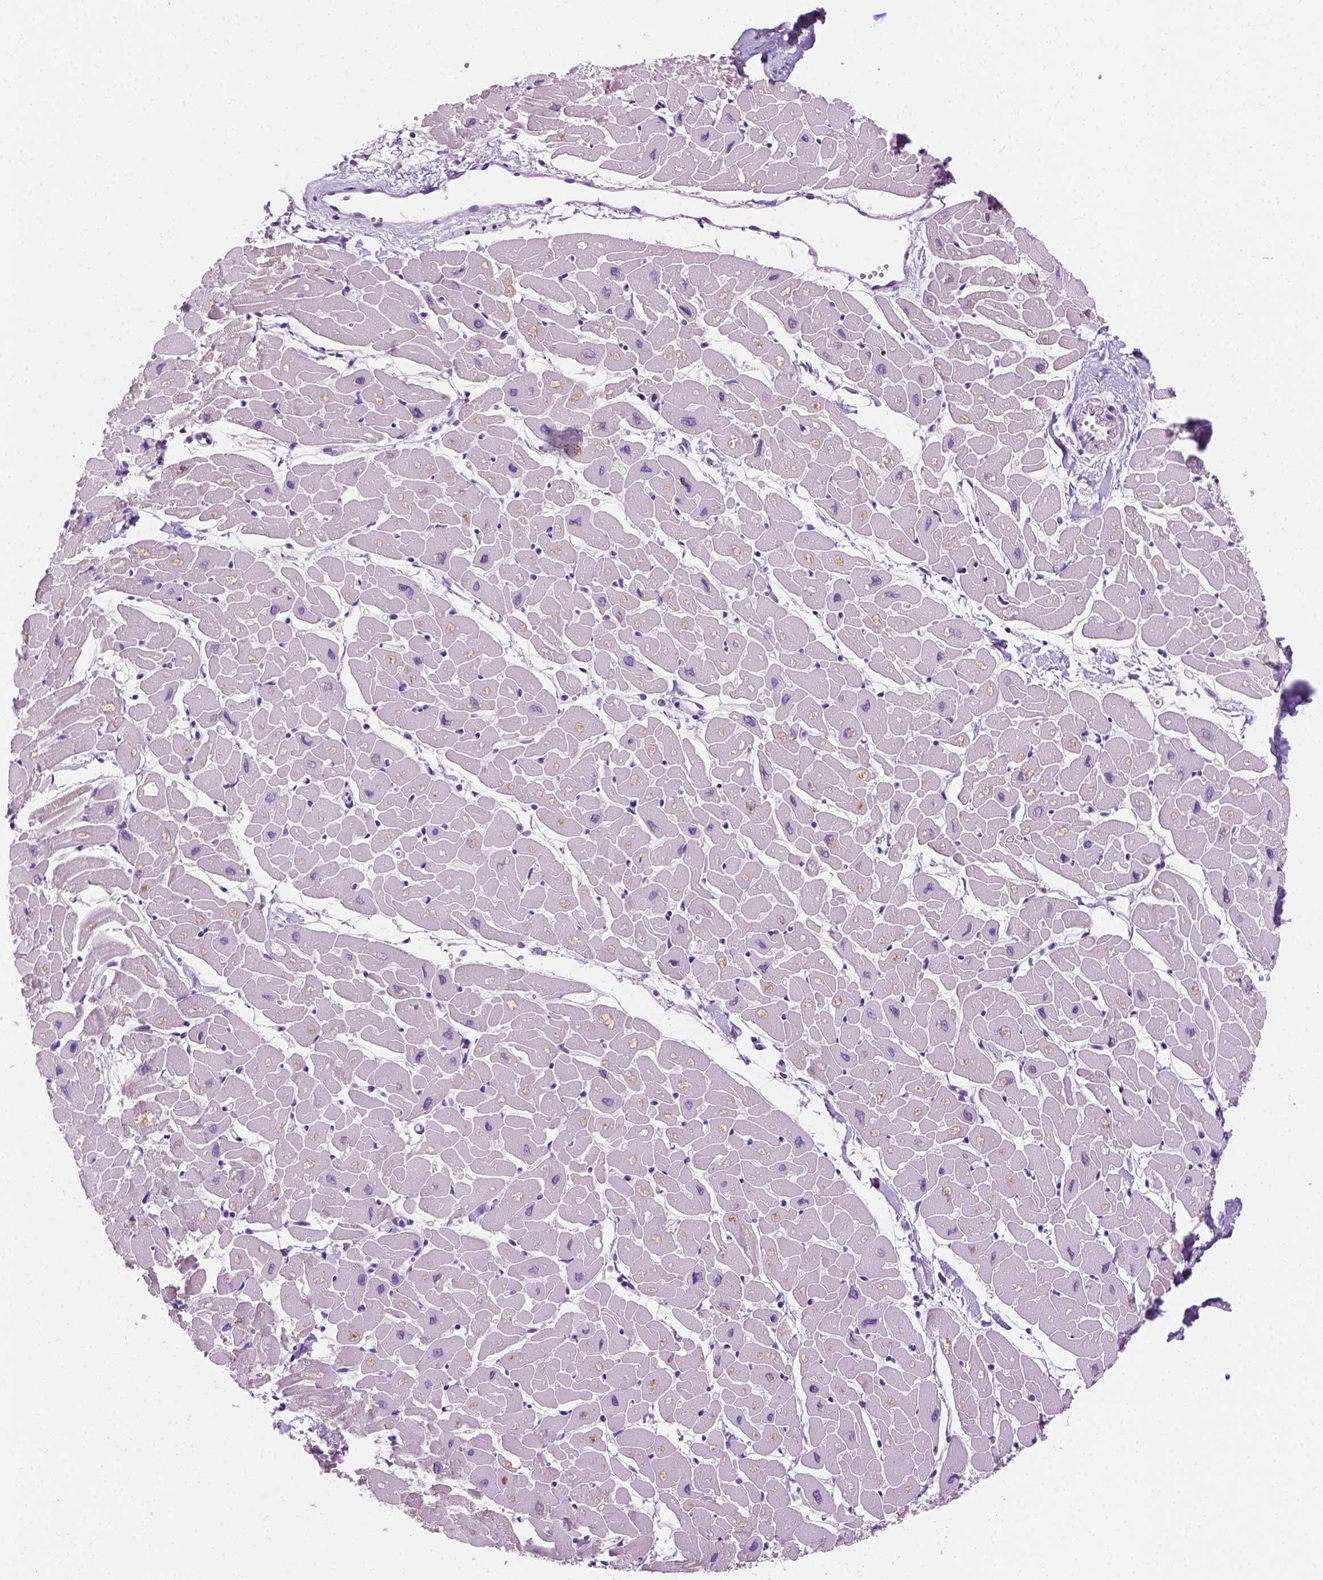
{"staining": {"intensity": "negative", "quantity": "none", "location": "none"}, "tissue": "heart muscle", "cell_type": "Cardiomyocytes", "image_type": "normal", "snomed": [{"axis": "morphology", "description": "Normal tissue, NOS"}, {"axis": "topography", "description": "Heart"}], "caption": "Immunohistochemistry (IHC) of benign heart muscle exhibits no positivity in cardiomyocytes.", "gene": "SIAH2", "patient": {"sex": "male", "age": 57}}